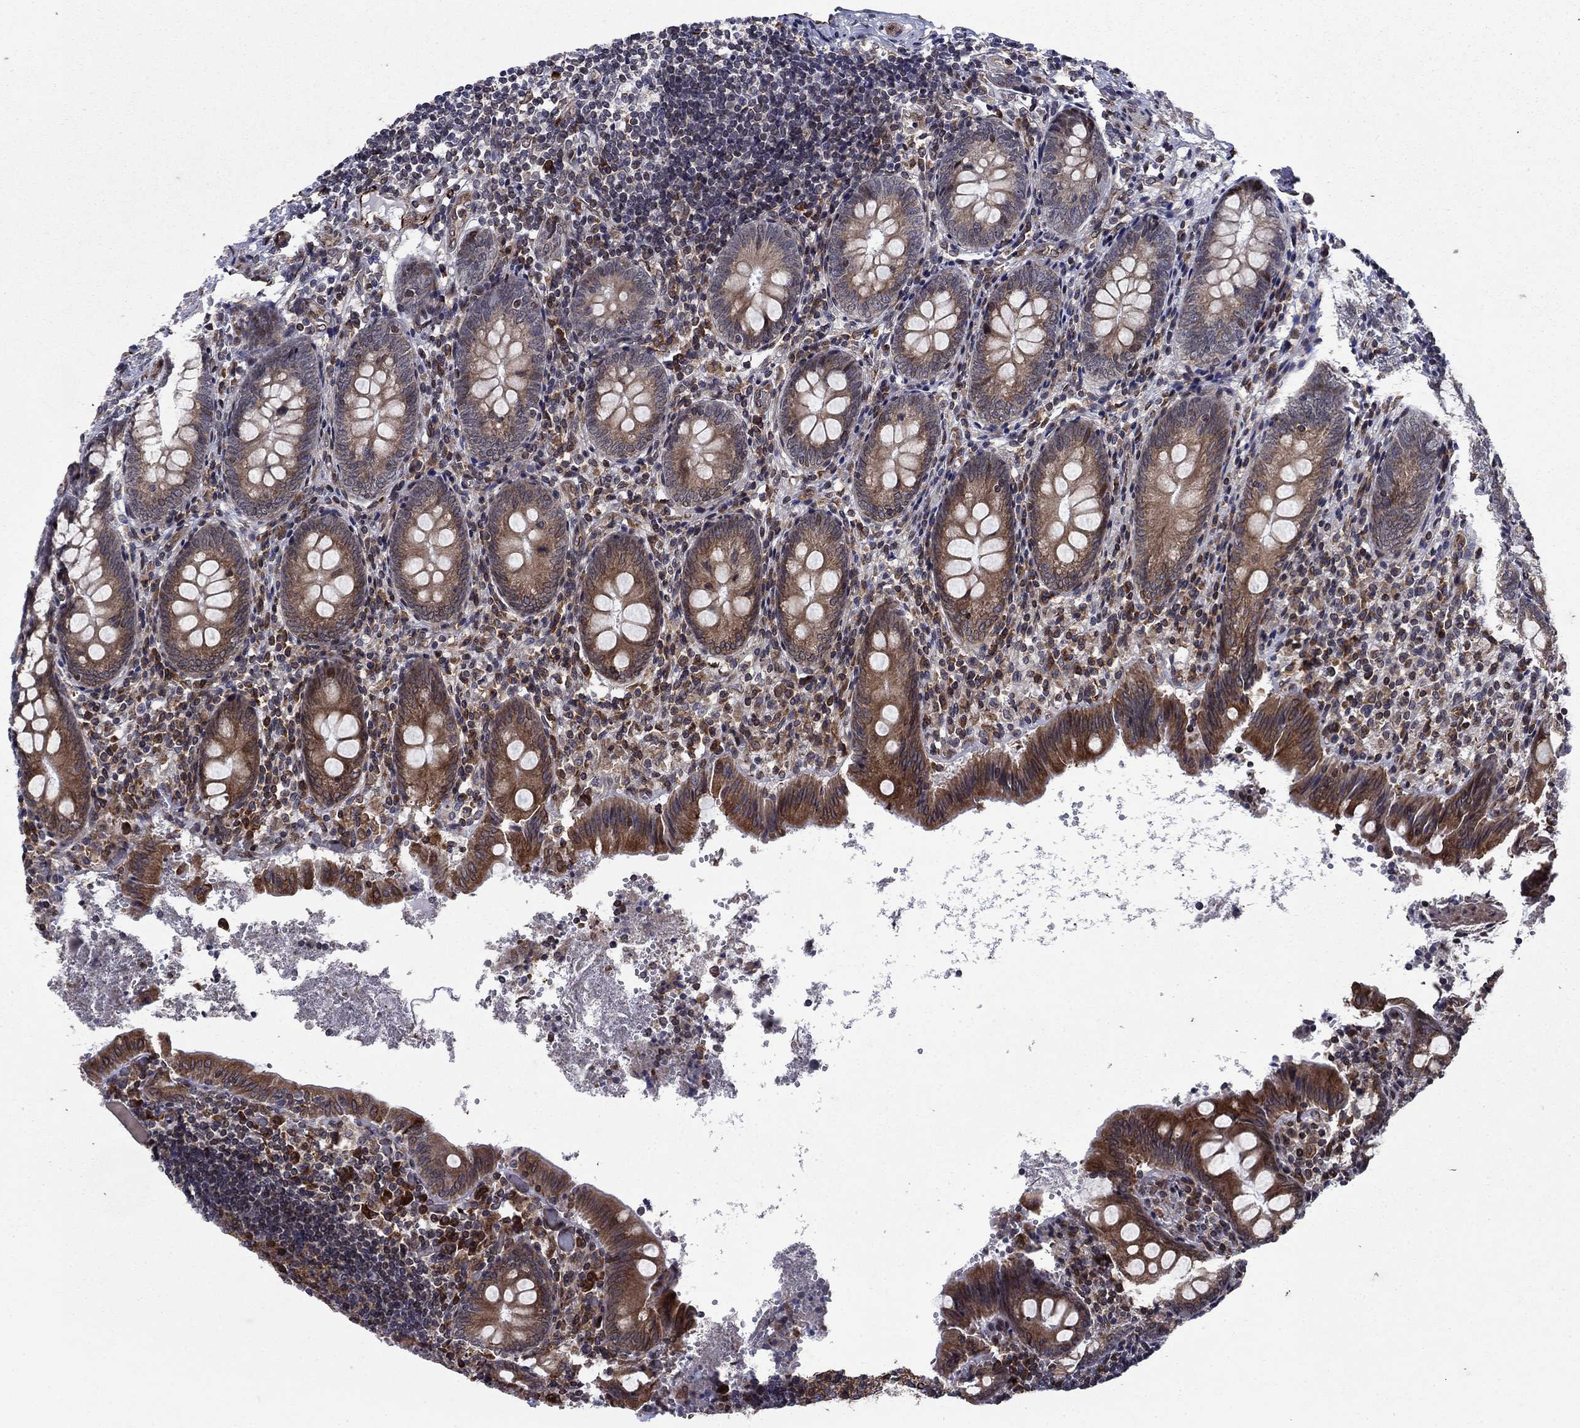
{"staining": {"intensity": "strong", "quantity": "25%-75%", "location": "cytoplasmic/membranous"}, "tissue": "appendix", "cell_type": "Glandular cells", "image_type": "normal", "snomed": [{"axis": "morphology", "description": "Normal tissue, NOS"}, {"axis": "topography", "description": "Appendix"}], "caption": "Protein positivity by immunohistochemistry (IHC) exhibits strong cytoplasmic/membranous positivity in approximately 25%-75% of glandular cells in unremarkable appendix.", "gene": "DHRS7", "patient": {"sex": "female", "age": 23}}